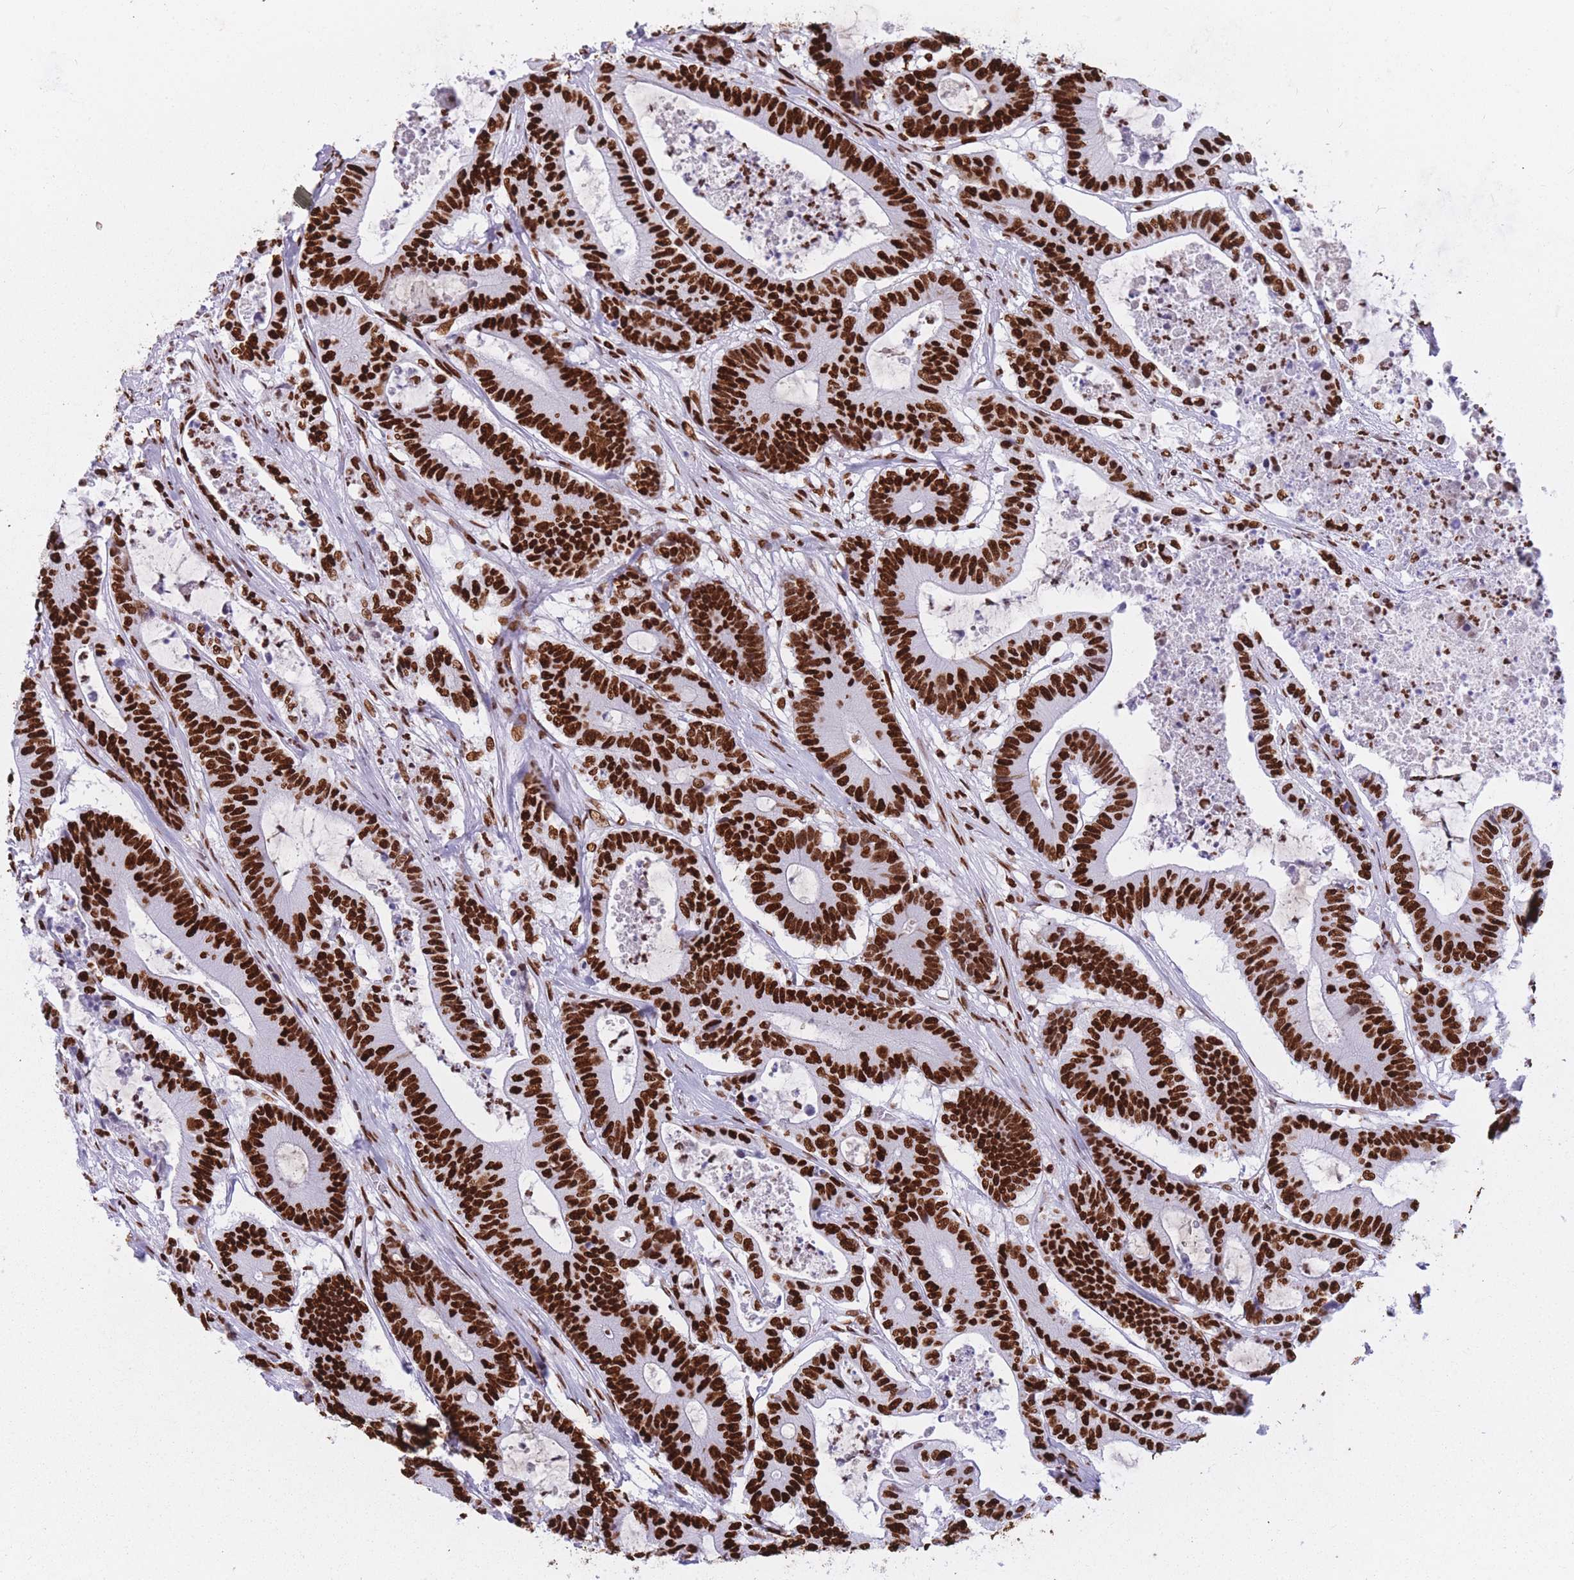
{"staining": {"intensity": "strong", "quantity": ">75%", "location": "nuclear"}, "tissue": "colorectal cancer", "cell_type": "Tumor cells", "image_type": "cancer", "snomed": [{"axis": "morphology", "description": "Adenocarcinoma, NOS"}, {"axis": "topography", "description": "Colon"}], "caption": "The photomicrograph reveals immunohistochemical staining of adenocarcinoma (colorectal). There is strong nuclear expression is appreciated in approximately >75% of tumor cells. (brown staining indicates protein expression, while blue staining denotes nuclei).", "gene": "HNRNPUL1", "patient": {"sex": "female", "age": 84}}